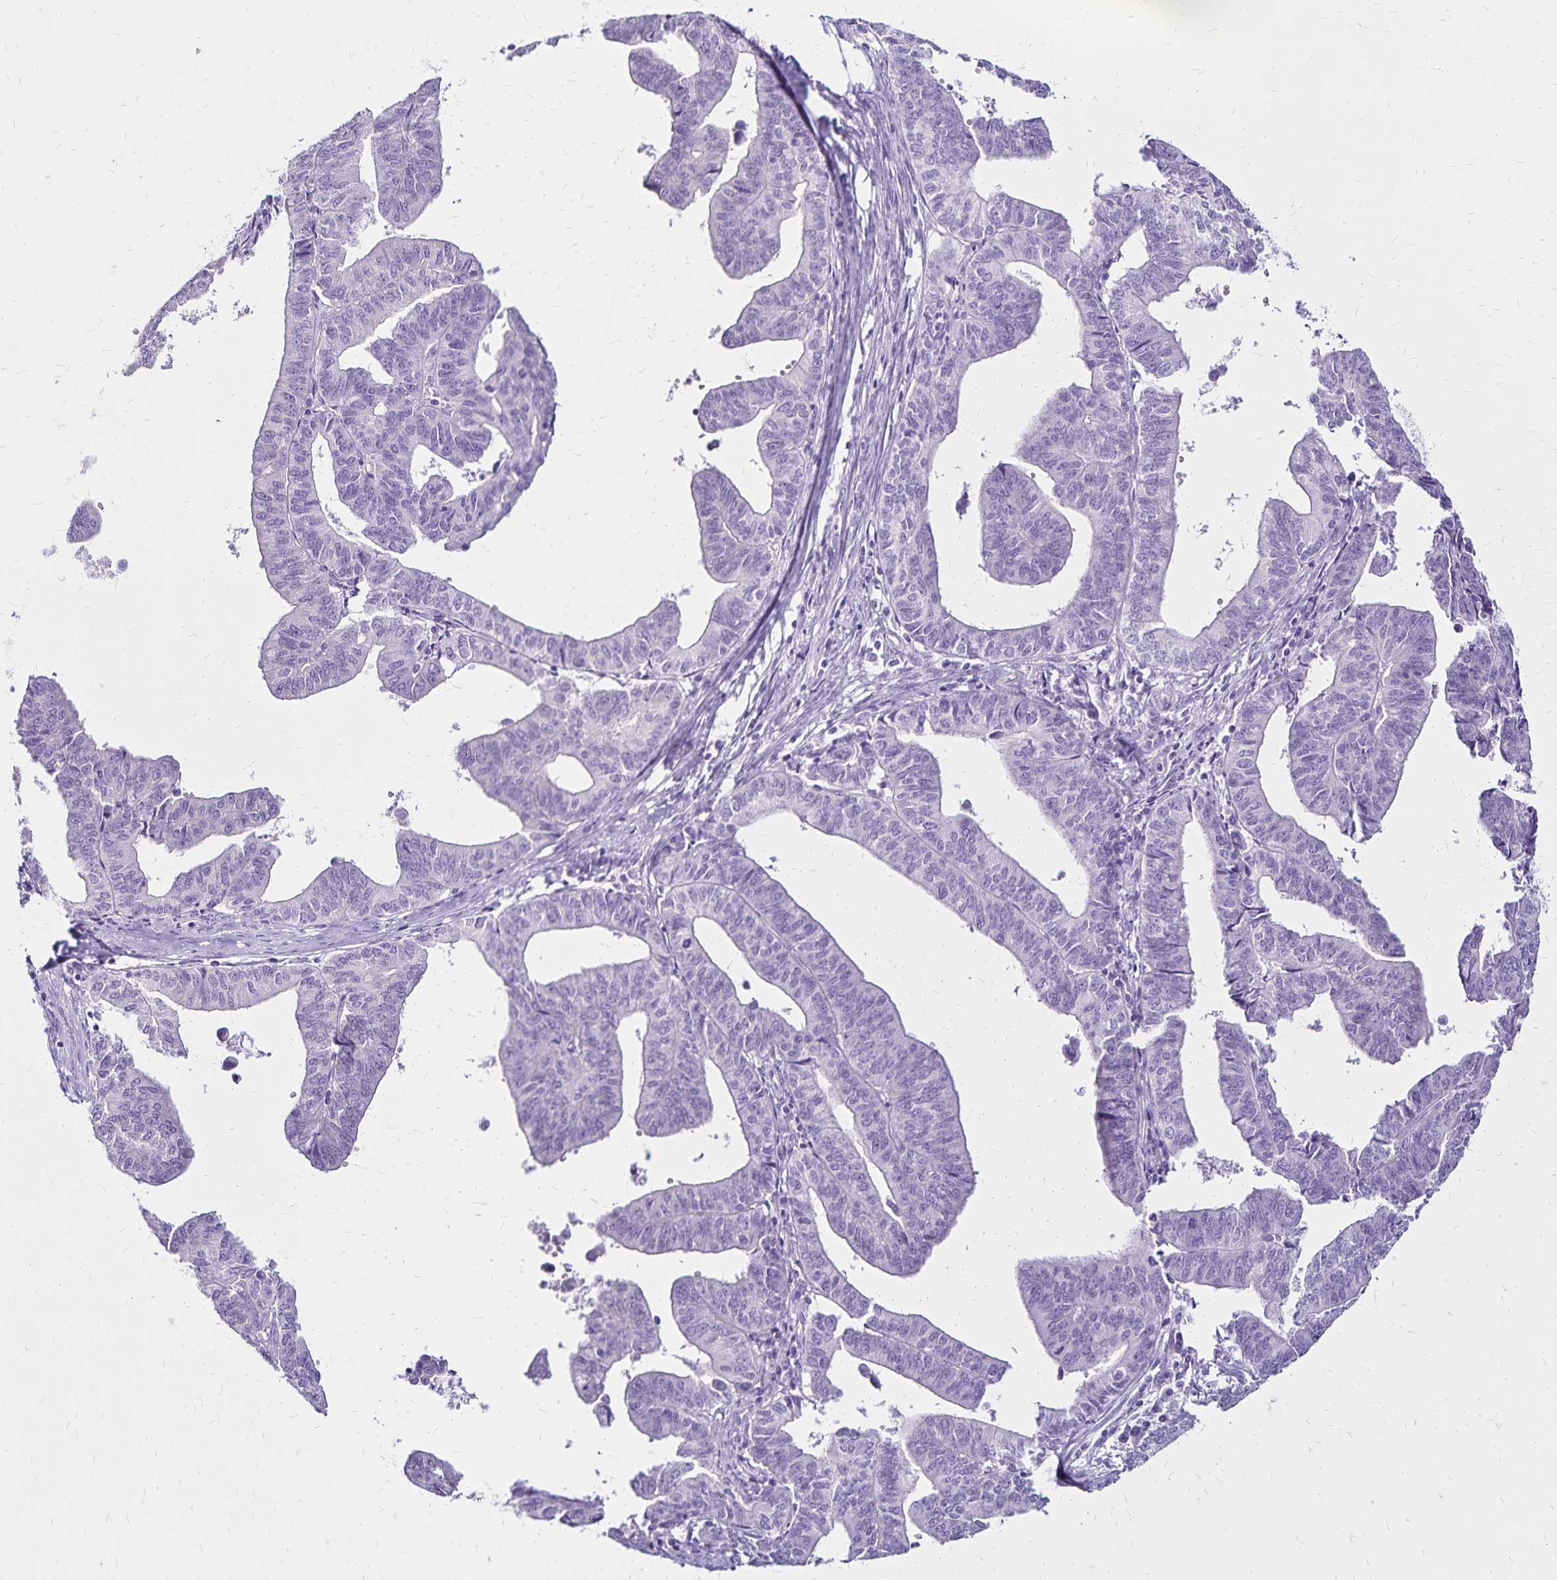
{"staining": {"intensity": "negative", "quantity": "none", "location": "none"}, "tissue": "endometrial cancer", "cell_type": "Tumor cells", "image_type": "cancer", "snomed": [{"axis": "morphology", "description": "Adenocarcinoma, NOS"}, {"axis": "topography", "description": "Endometrium"}], "caption": "Endometrial adenocarcinoma was stained to show a protein in brown. There is no significant expression in tumor cells. (Brightfield microscopy of DAB (3,3'-diaminobenzidine) immunohistochemistry at high magnification).", "gene": "LIN28B", "patient": {"sex": "female", "age": 65}}